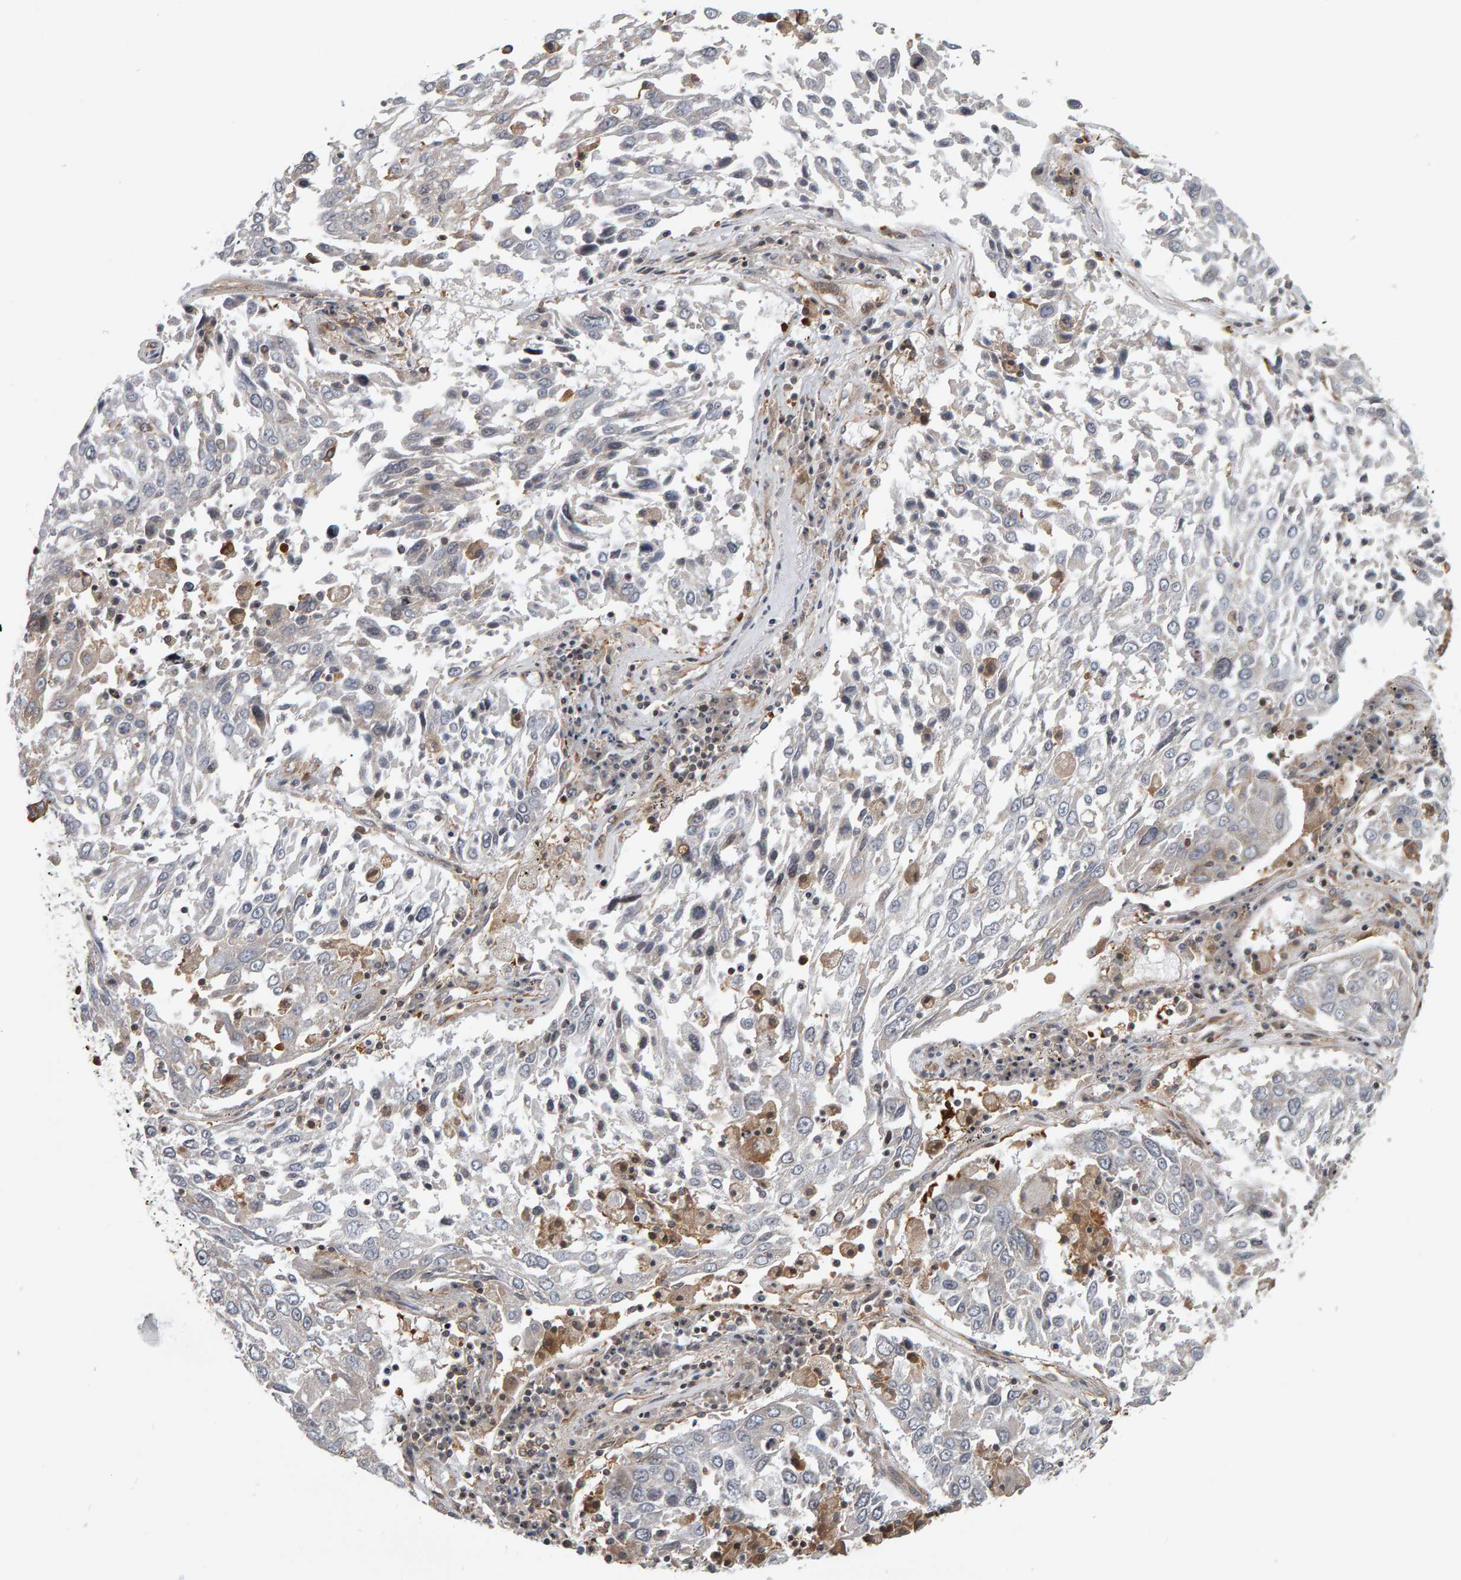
{"staining": {"intensity": "negative", "quantity": "none", "location": "none"}, "tissue": "lung cancer", "cell_type": "Tumor cells", "image_type": "cancer", "snomed": [{"axis": "morphology", "description": "Squamous cell carcinoma, NOS"}, {"axis": "topography", "description": "Lung"}], "caption": "Squamous cell carcinoma (lung) was stained to show a protein in brown. There is no significant staining in tumor cells.", "gene": "C9orf72", "patient": {"sex": "male", "age": 65}}